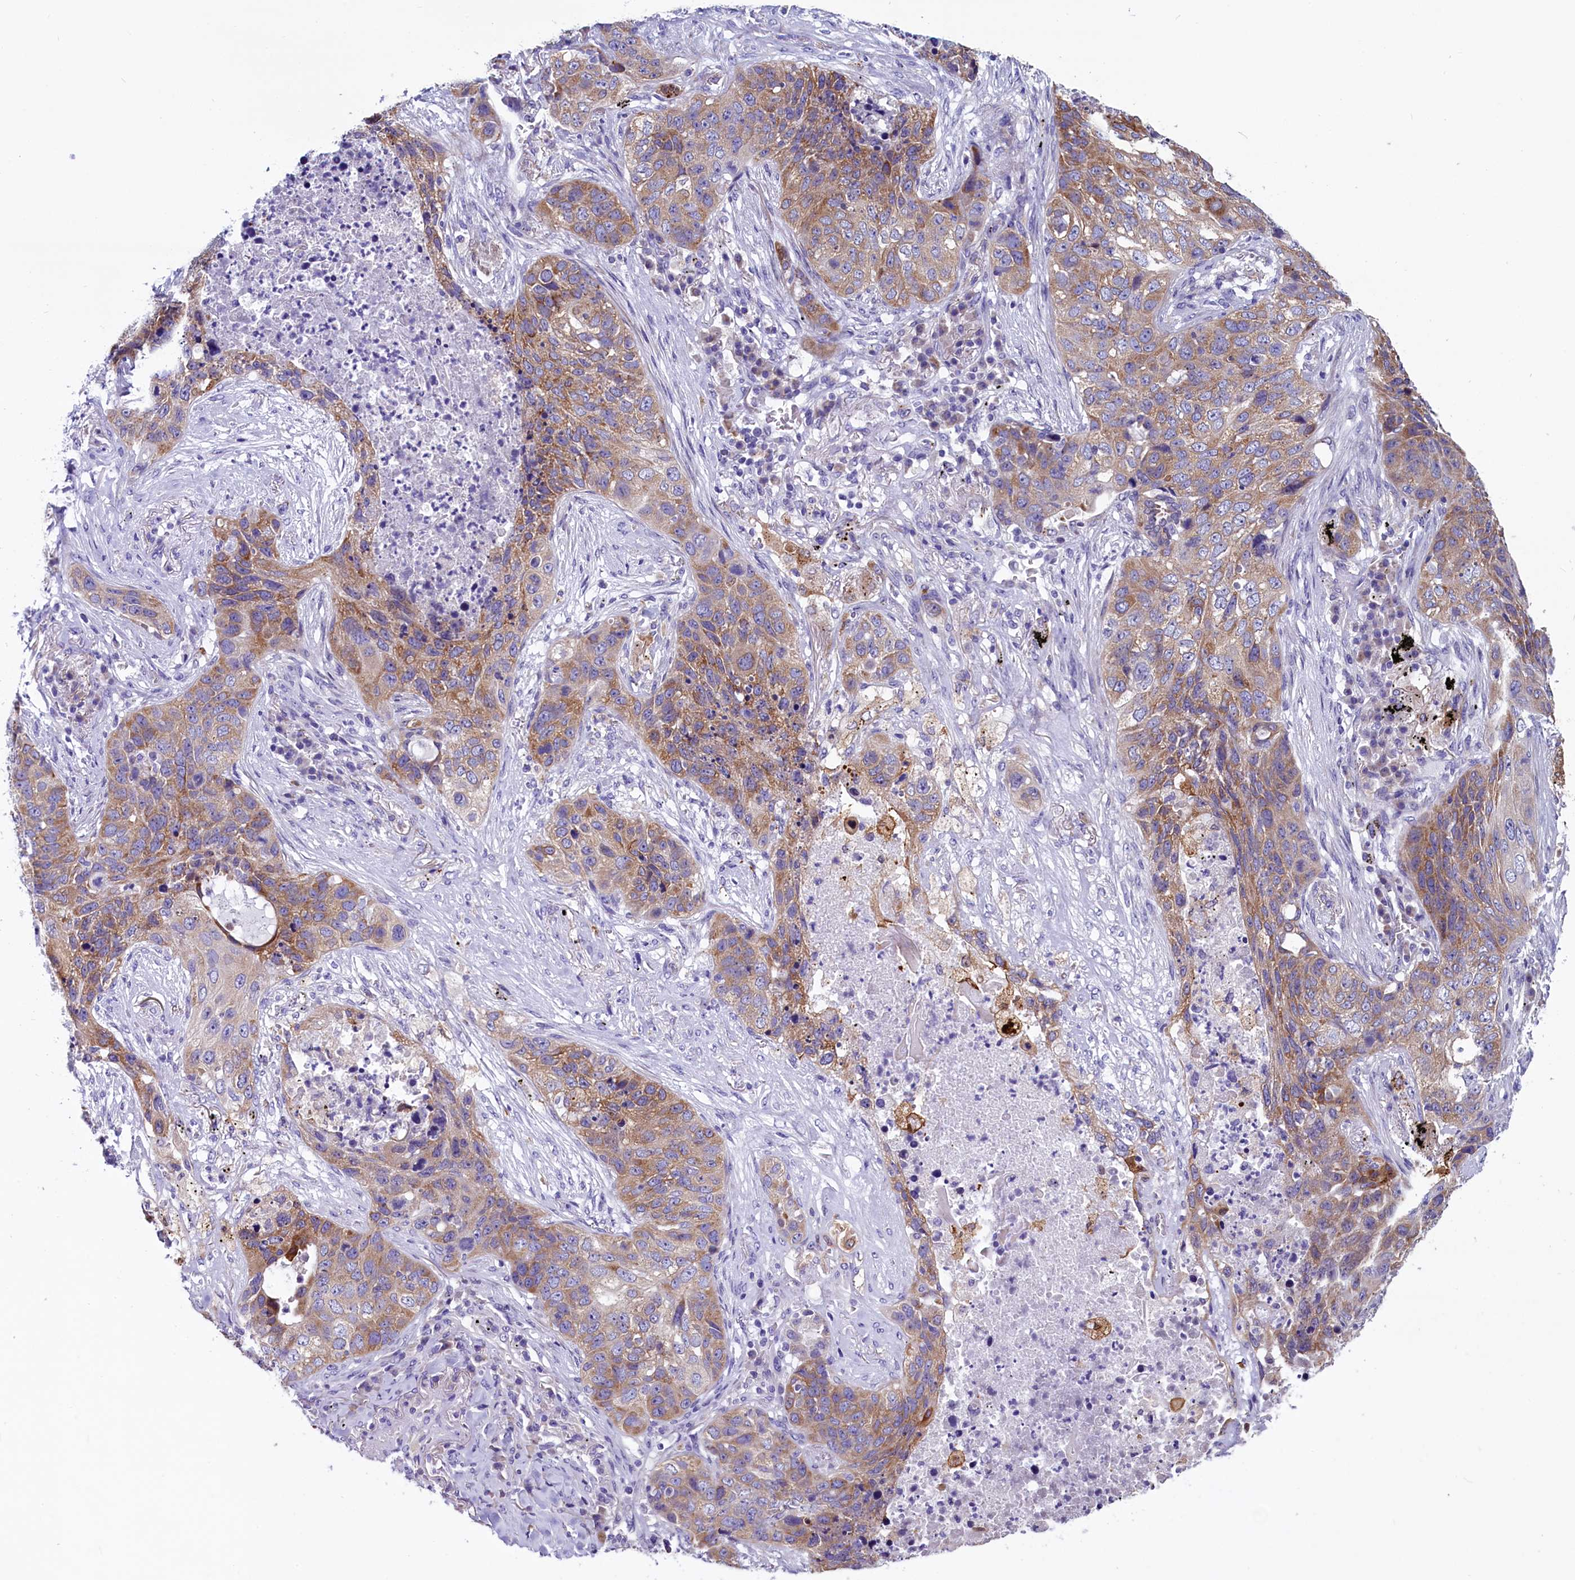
{"staining": {"intensity": "moderate", "quantity": ">75%", "location": "cytoplasmic/membranous"}, "tissue": "lung cancer", "cell_type": "Tumor cells", "image_type": "cancer", "snomed": [{"axis": "morphology", "description": "Squamous cell carcinoma, NOS"}, {"axis": "topography", "description": "Lung"}], "caption": "Squamous cell carcinoma (lung) stained for a protein (brown) displays moderate cytoplasmic/membranous positive expression in approximately >75% of tumor cells.", "gene": "SCD5", "patient": {"sex": "female", "age": 63}}